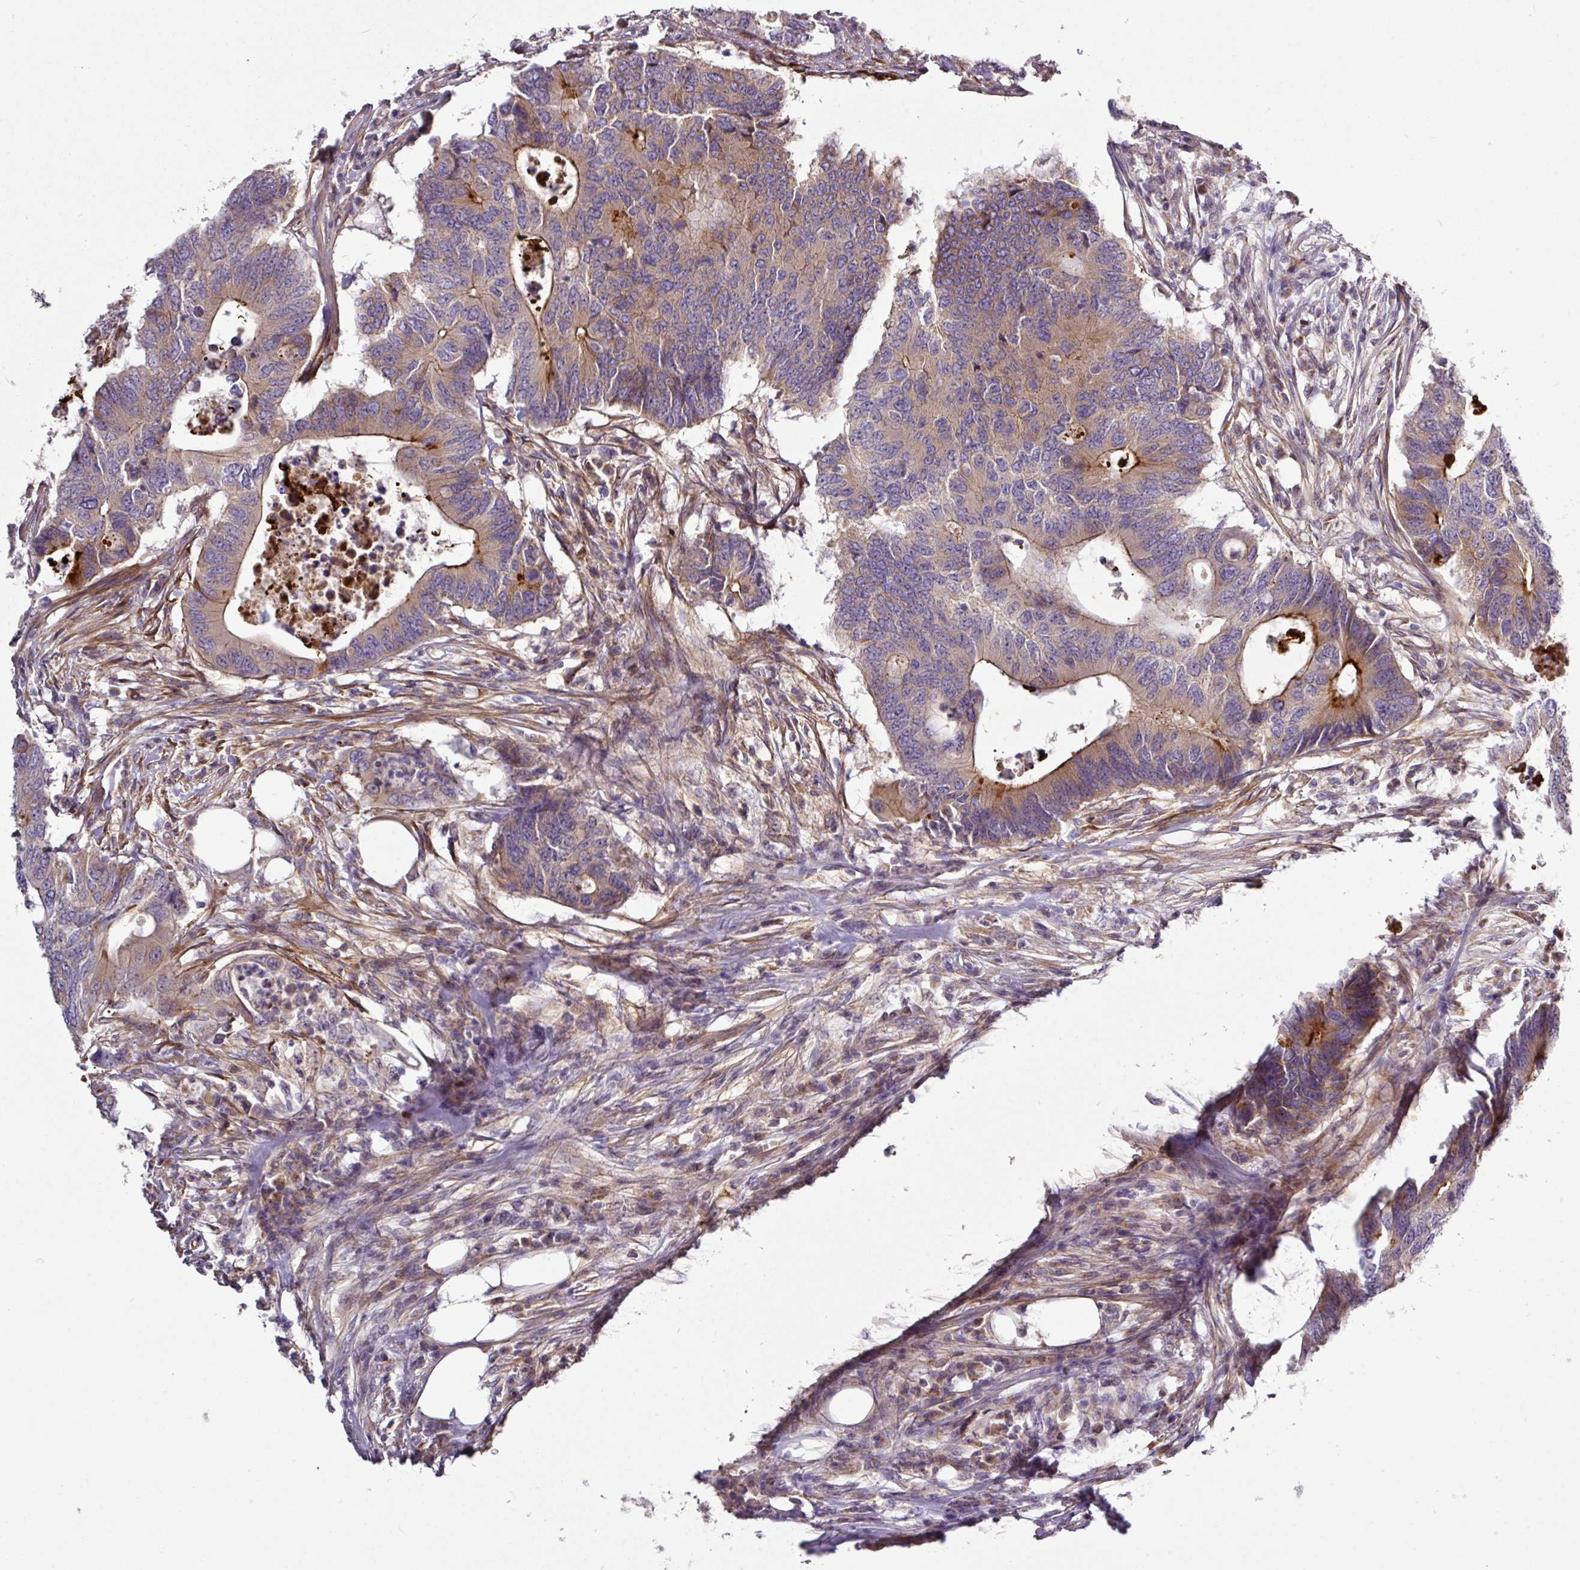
{"staining": {"intensity": "moderate", "quantity": "25%-75%", "location": "cytoplasmic/membranous"}, "tissue": "colorectal cancer", "cell_type": "Tumor cells", "image_type": "cancer", "snomed": [{"axis": "morphology", "description": "Adenocarcinoma, NOS"}, {"axis": "topography", "description": "Colon"}], "caption": "Immunohistochemistry of colorectal cancer (adenocarcinoma) demonstrates medium levels of moderate cytoplasmic/membranous staining in approximately 25%-75% of tumor cells. Immunohistochemistry (ihc) stains the protein in brown and the nuclei are stained blue.", "gene": "GAN", "patient": {"sex": "male", "age": 71}}